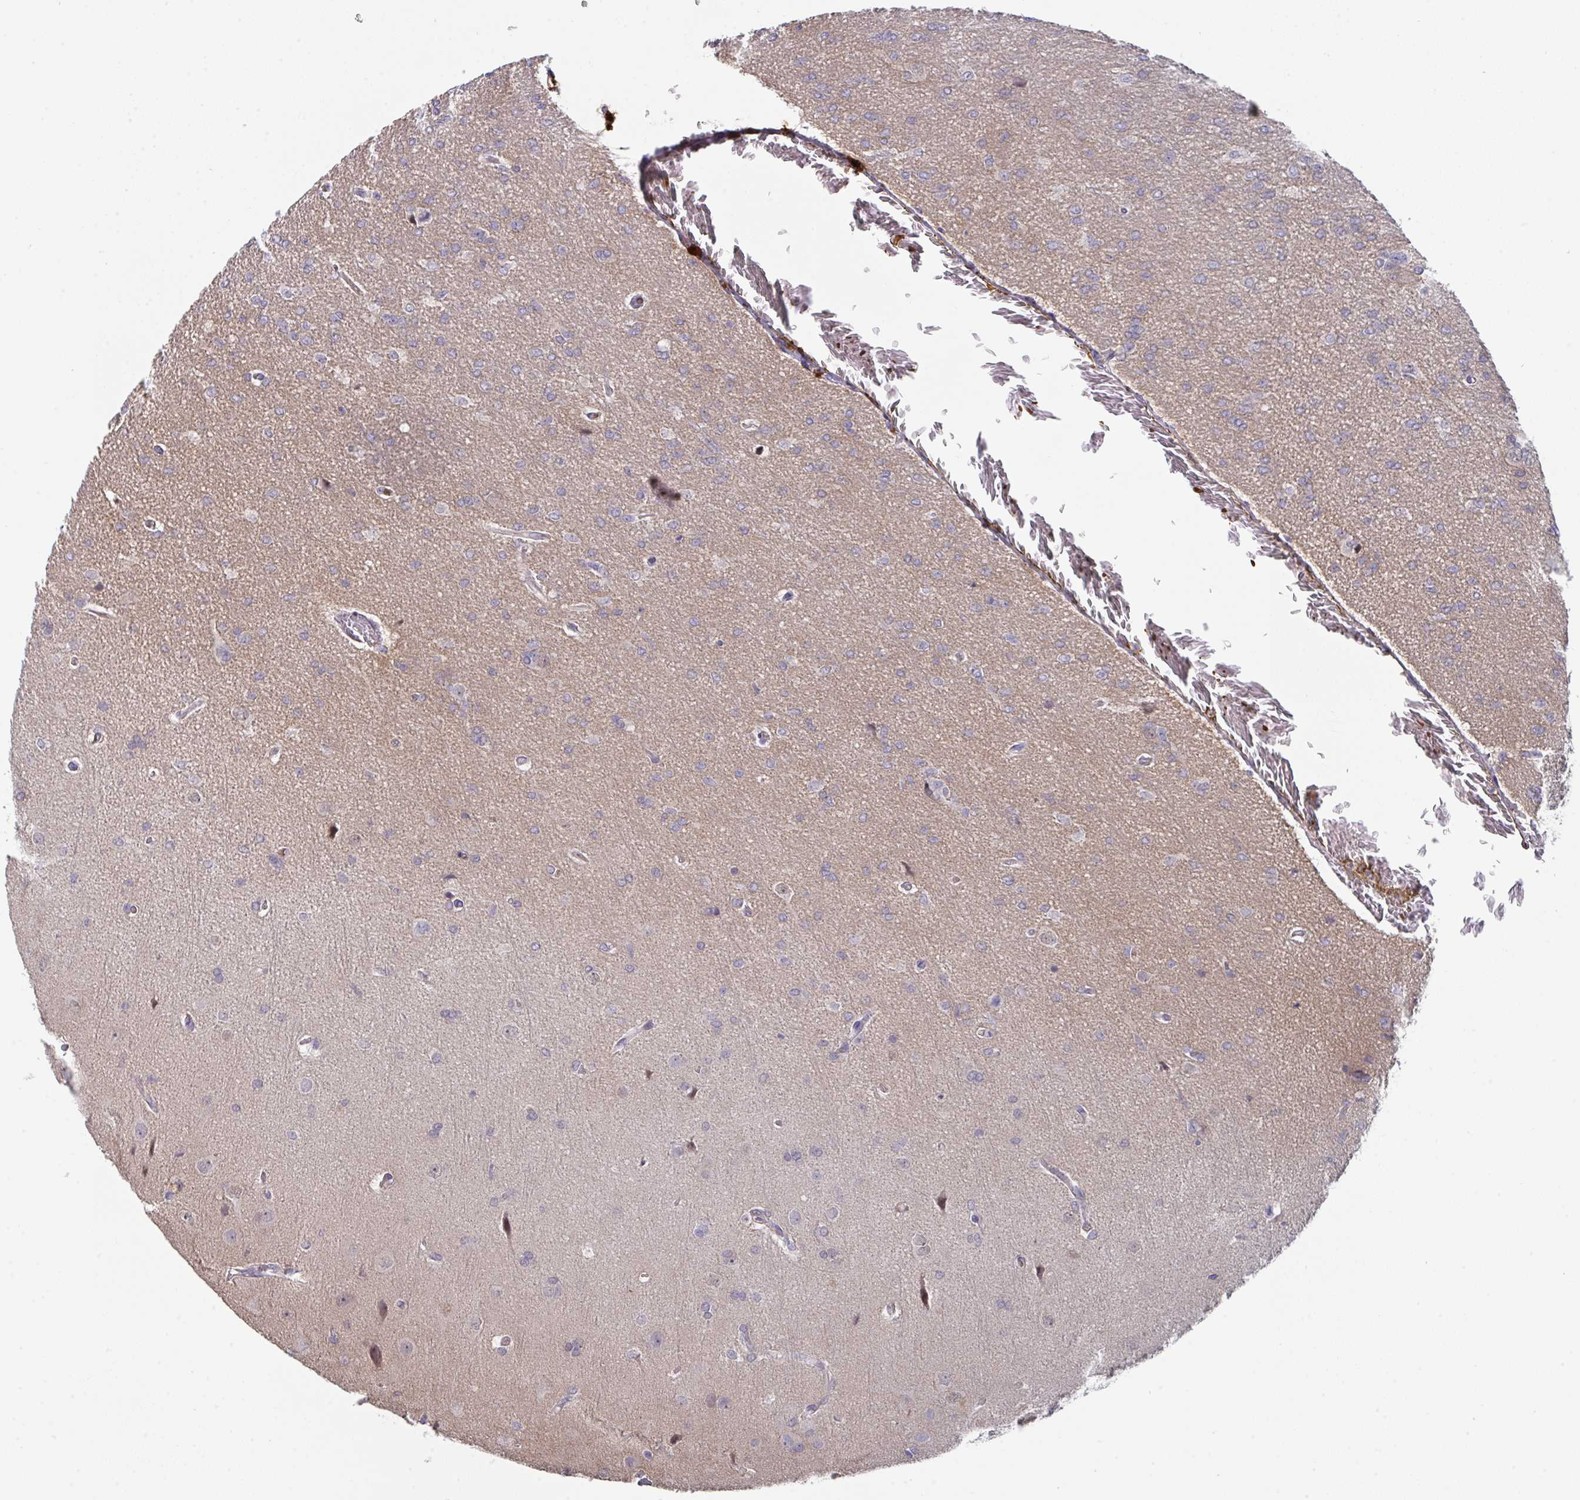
{"staining": {"intensity": "negative", "quantity": "none", "location": "none"}, "tissue": "glioma", "cell_type": "Tumor cells", "image_type": "cancer", "snomed": [{"axis": "morphology", "description": "Glioma, malignant, Low grade"}, {"axis": "topography", "description": "Brain"}], "caption": "Tumor cells are negative for protein expression in human malignant glioma (low-grade).", "gene": "HGFAC", "patient": {"sex": "male", "age": 26}}